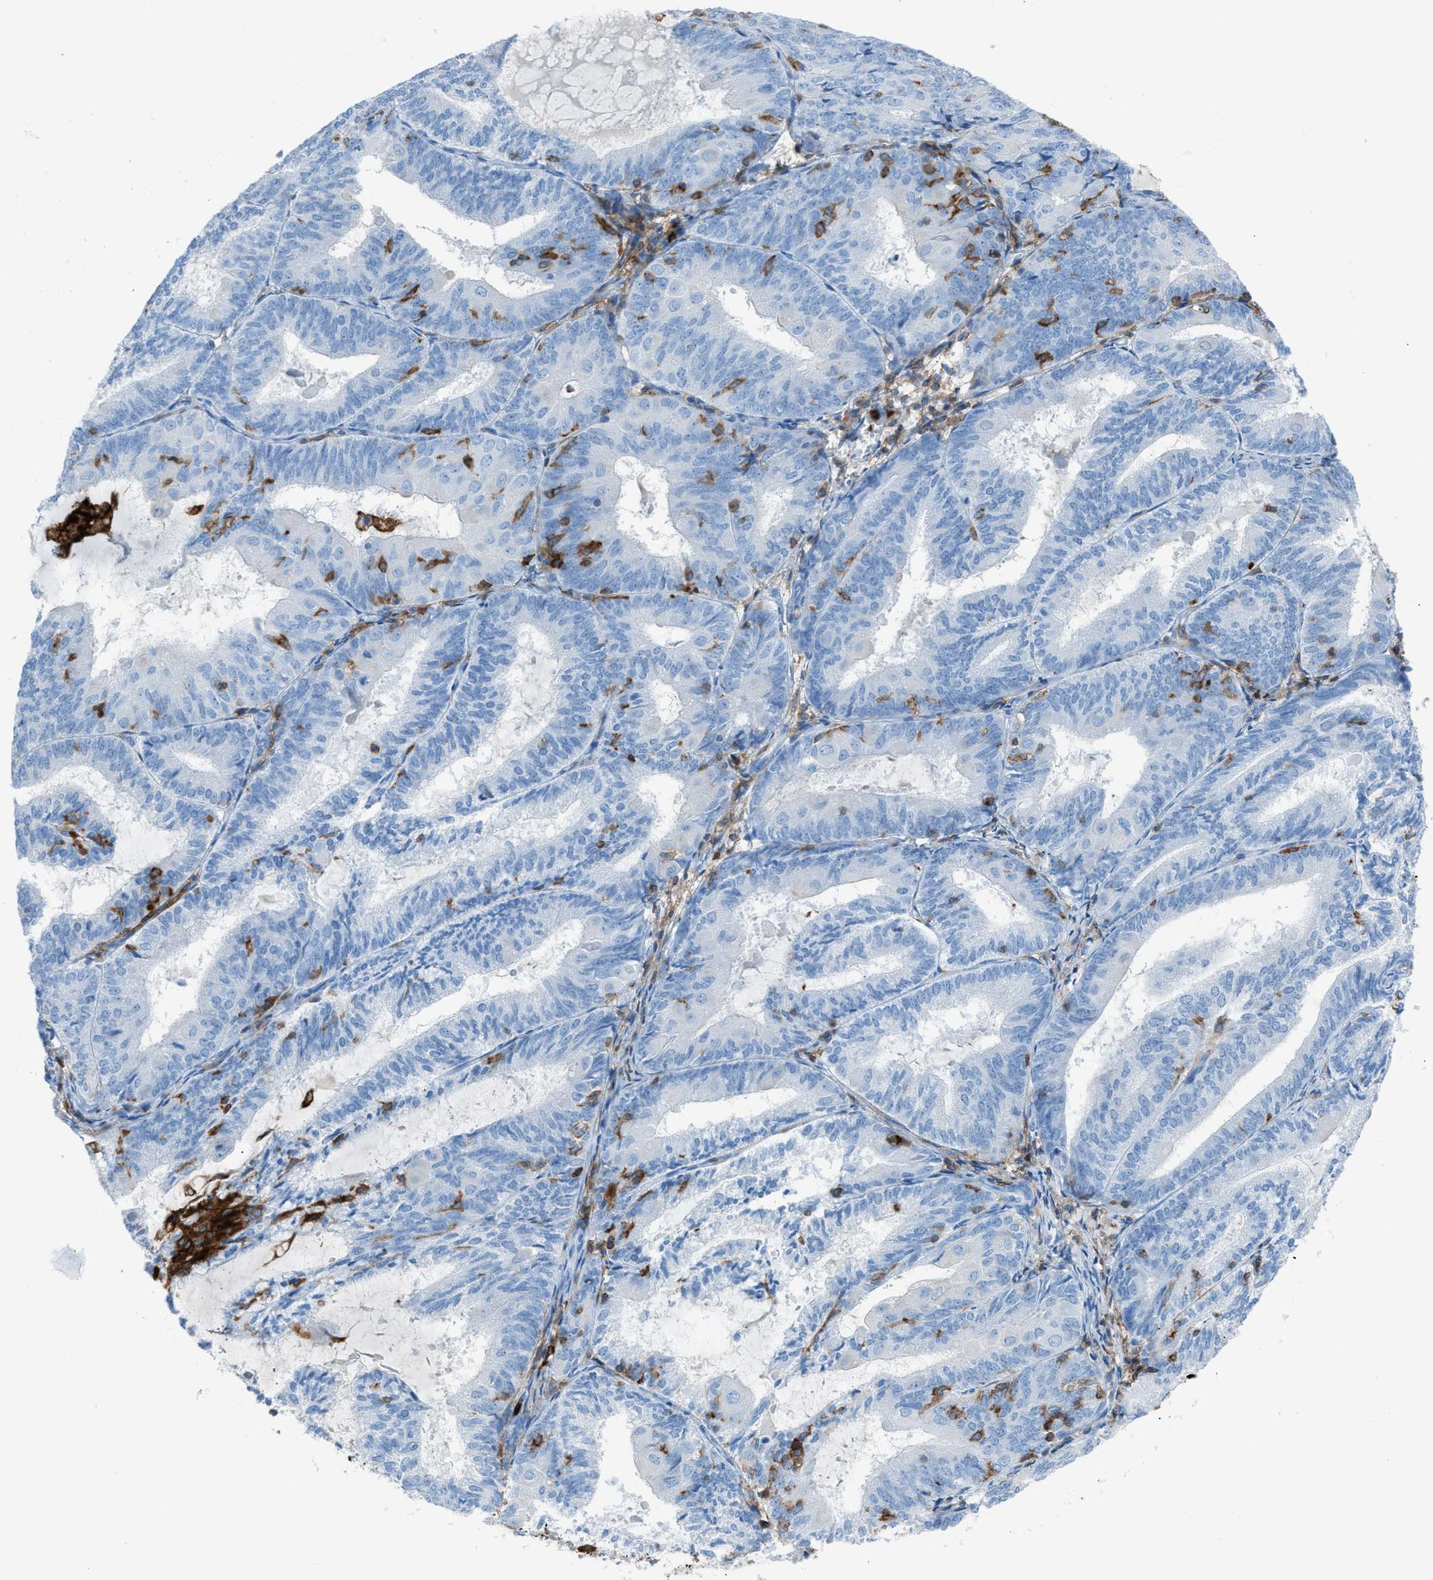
{"staining": {"intensity": "negative", "quantity": "none", "location": "none"}, "tissue": "endometrial cancer", "cell_type": "Tumor cells", "image_type": "cancer", "snomed": [{"axis": "morphology", "description": "Adenocarcinoma, NOS"}, {"axis": "topography", "description": "Endometrium"}], "caption": "Tumor cells are negative for protein expression in human endometrial cancer (adenocarcinoma).", "gene": "ITGB2", "patient": {"sex": "female", "age": 81}}